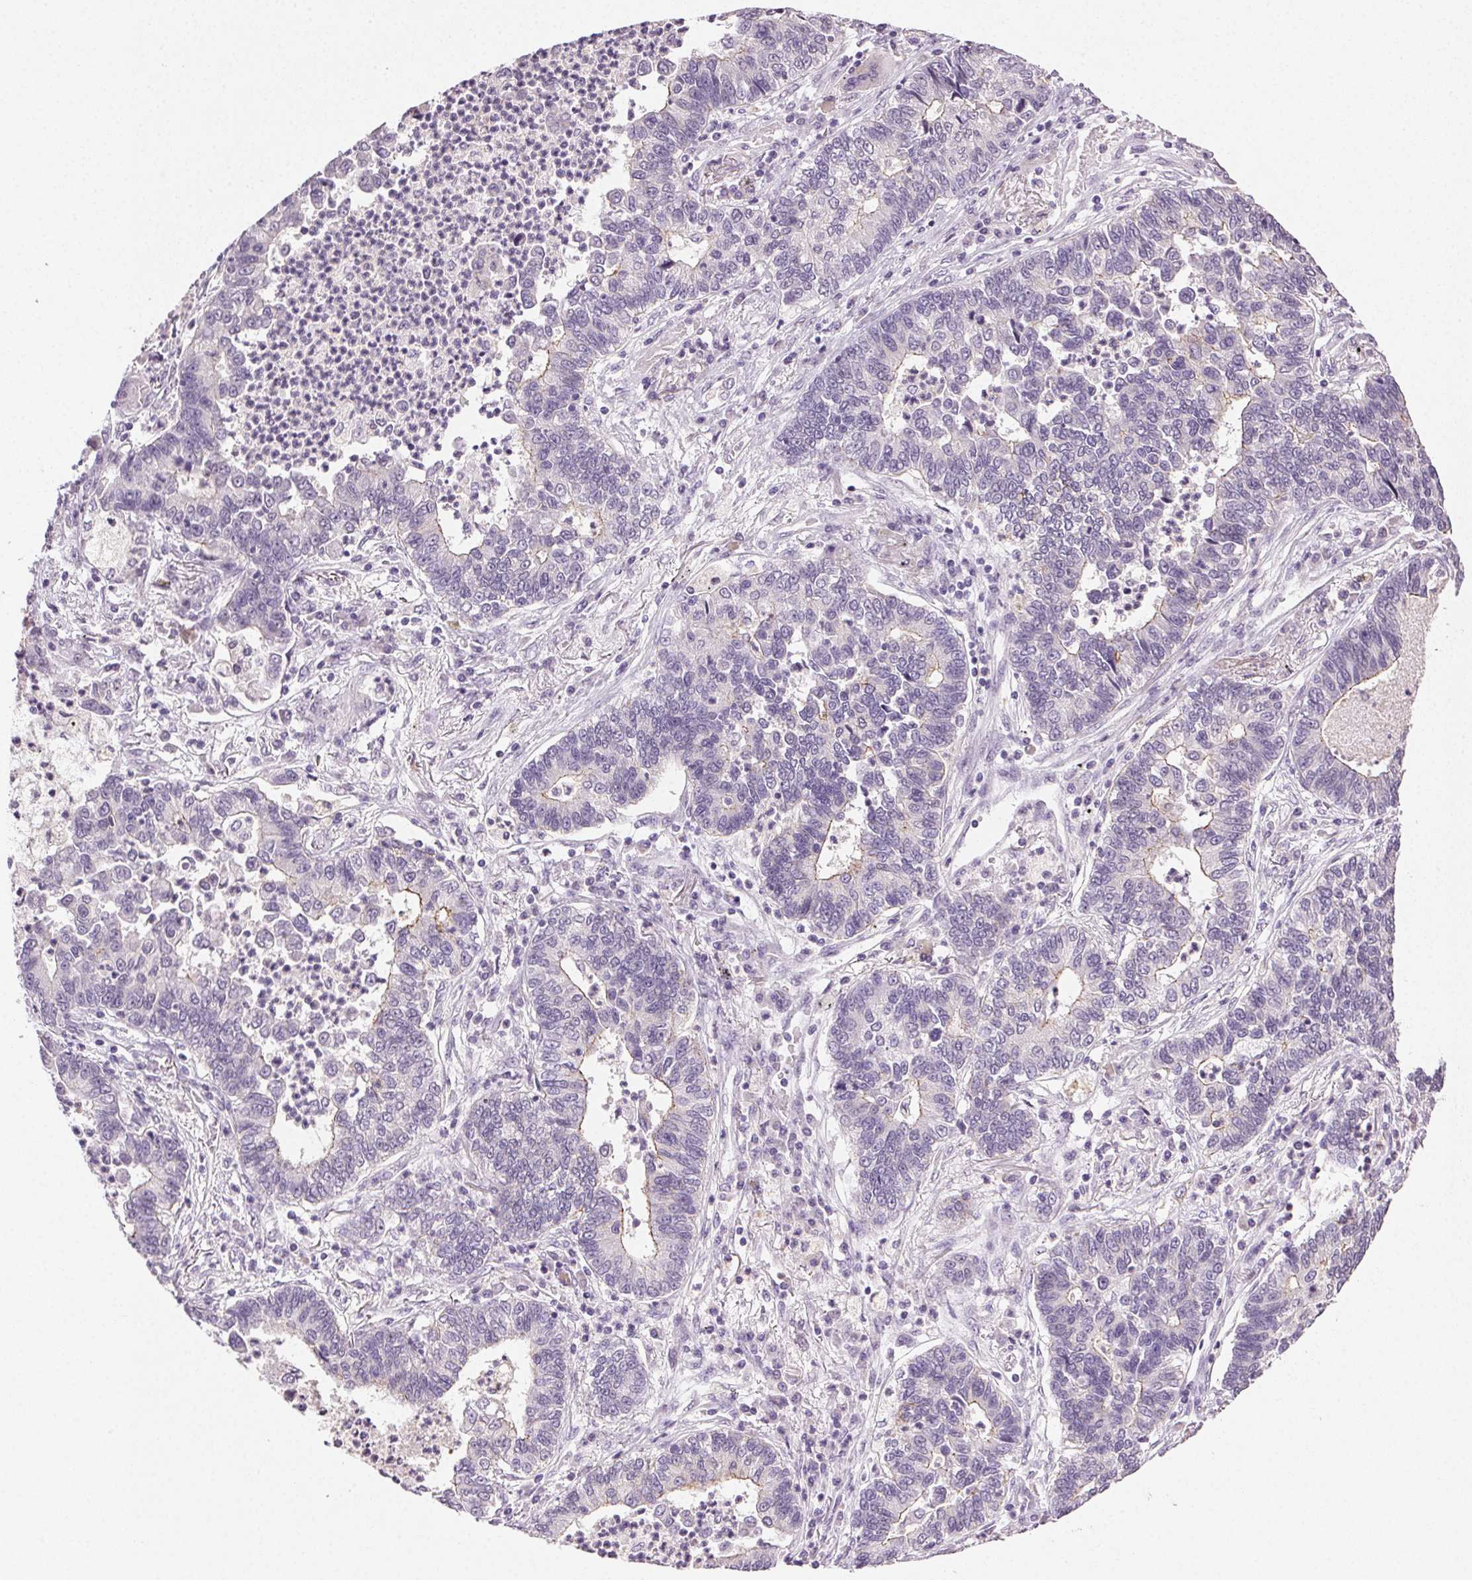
{"staining": {"intensity": "negative", "quantity": "none", "location": "none"}, "tissue": "lung cancer", "cell_type": "Tumor cells", "image_type": "cancer", "snomed": [{"axis": "morphology", "description": "Adenocarcinoma, NOS"}, {"axis": "topography", "description": "Lung"}], "caption": "Histopathology image shows no significant protein staining in tumor cells of lung adenocarcinoma.", "gene": "CLDN10", "patient": {"sex": "female", "age": 57}}